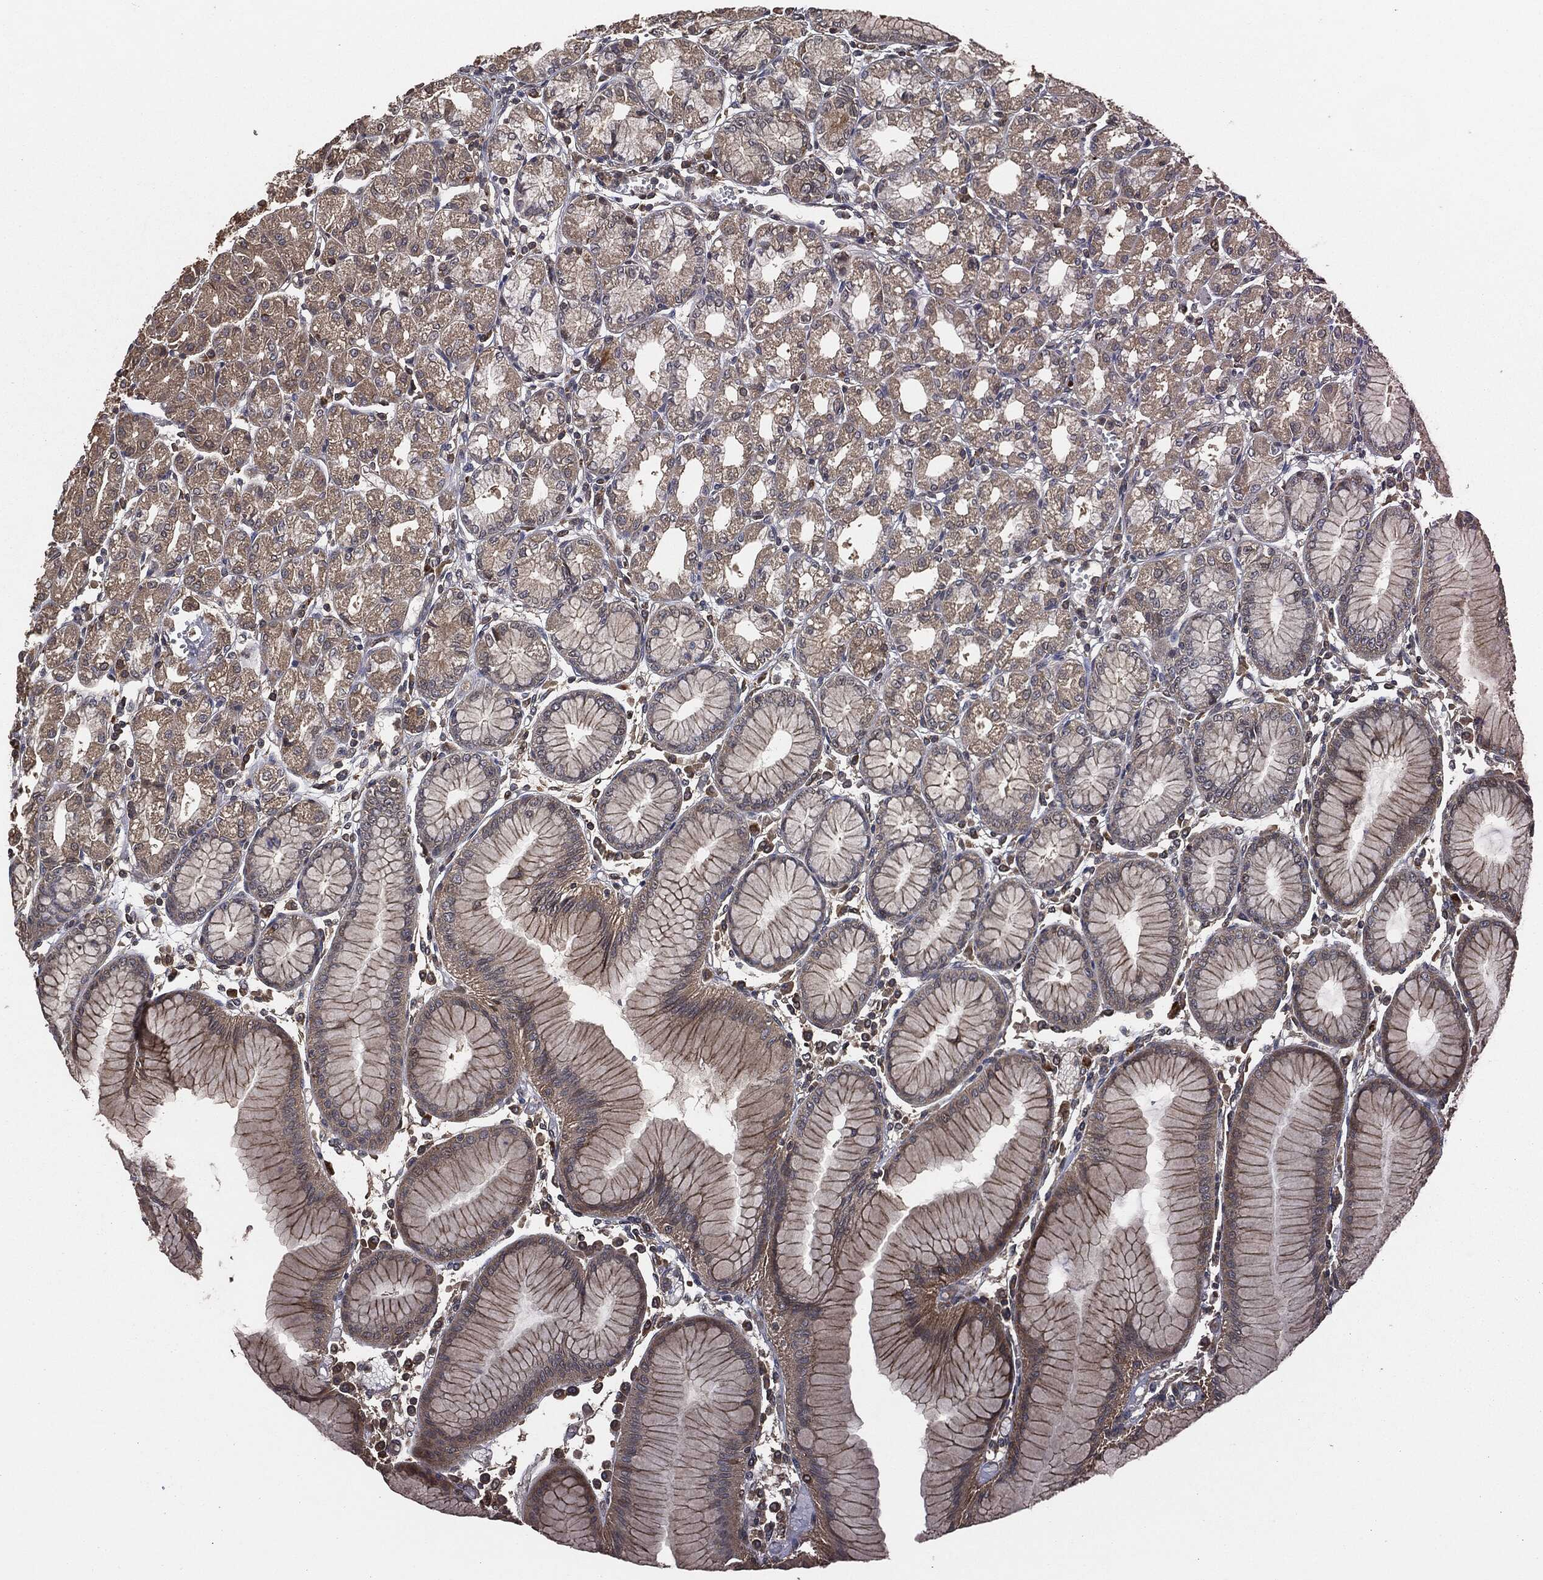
{"staining": {"intensity": "moderate", "quantity": "25%-75%", "location": "cytoplasmic/membranous"}, "tissue": "stomach", "cell_type": "Glandular cells", "image_type": "normal", "snomed": [{"axis": "morphology", "description": "Normal tissue, NOS"}, {"axis": "topography", "description": "Stomach"}], "caption": "Glandular cells reveal moderate cytoplasmic/membranous positivity in approximately 25%-75% of cells in benign stomach.", "gene": "ERBIN", "patient": {"sex": "female", "age": 57}}